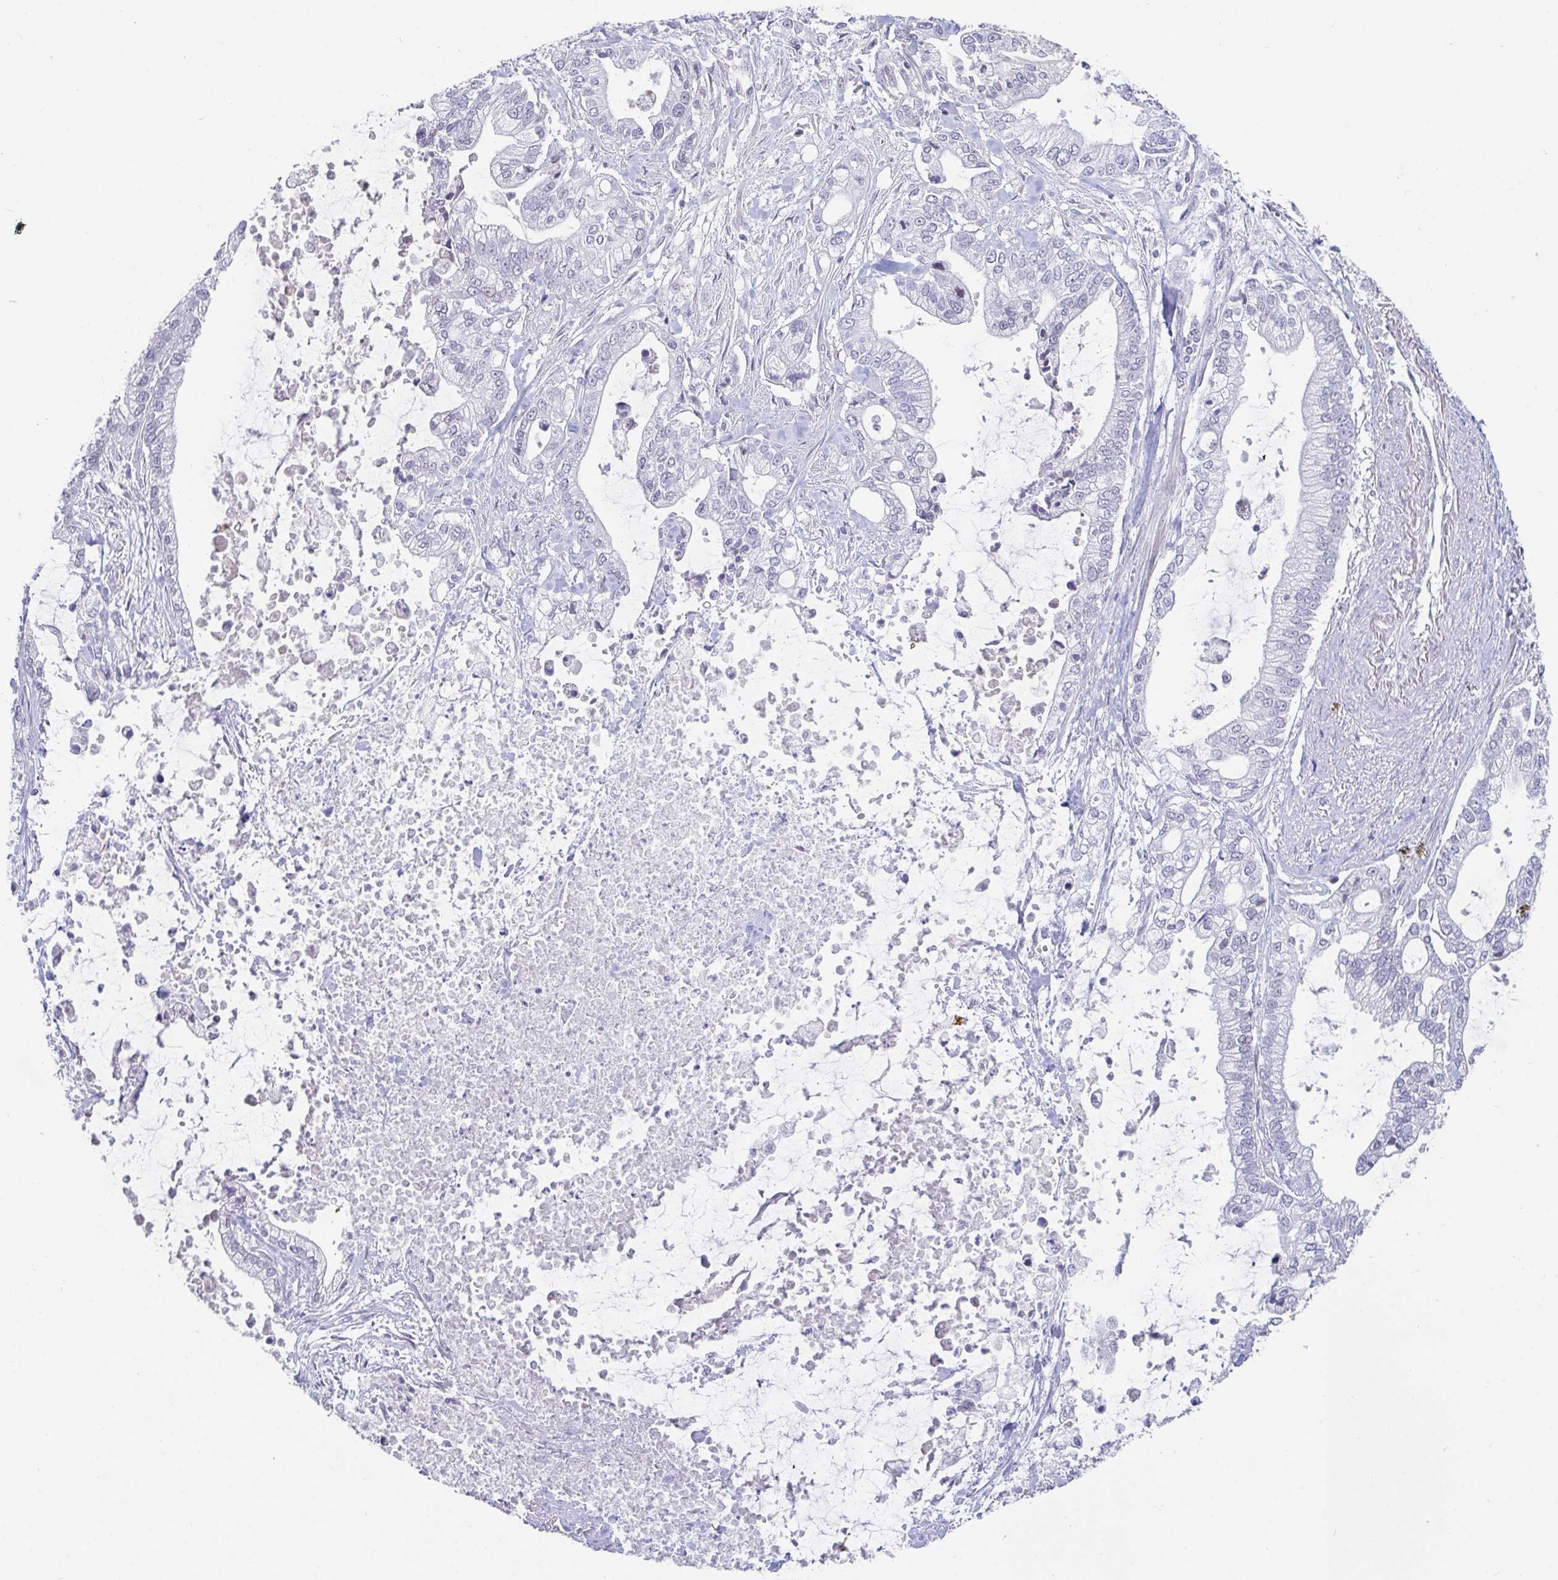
{"staining": {"intensity": "negative", "quantity": "none", "location": "none"}, "tissue": "pancreatic cancer", "cell_type": "Tumor cells", "image_type": "cancer", "snomed": [{"axis": "morphology", "description": "Adenocarcinoma, NOS"}, {"axis": "topography", "description": "Pancreas"}], "caption": "Pancreatic adenocarcinoma was stained to show a protein in brown. There is no significant staining in tumor cells.", "gene": "FAM156B", "patient": {"sex": "male", "age": 69}}